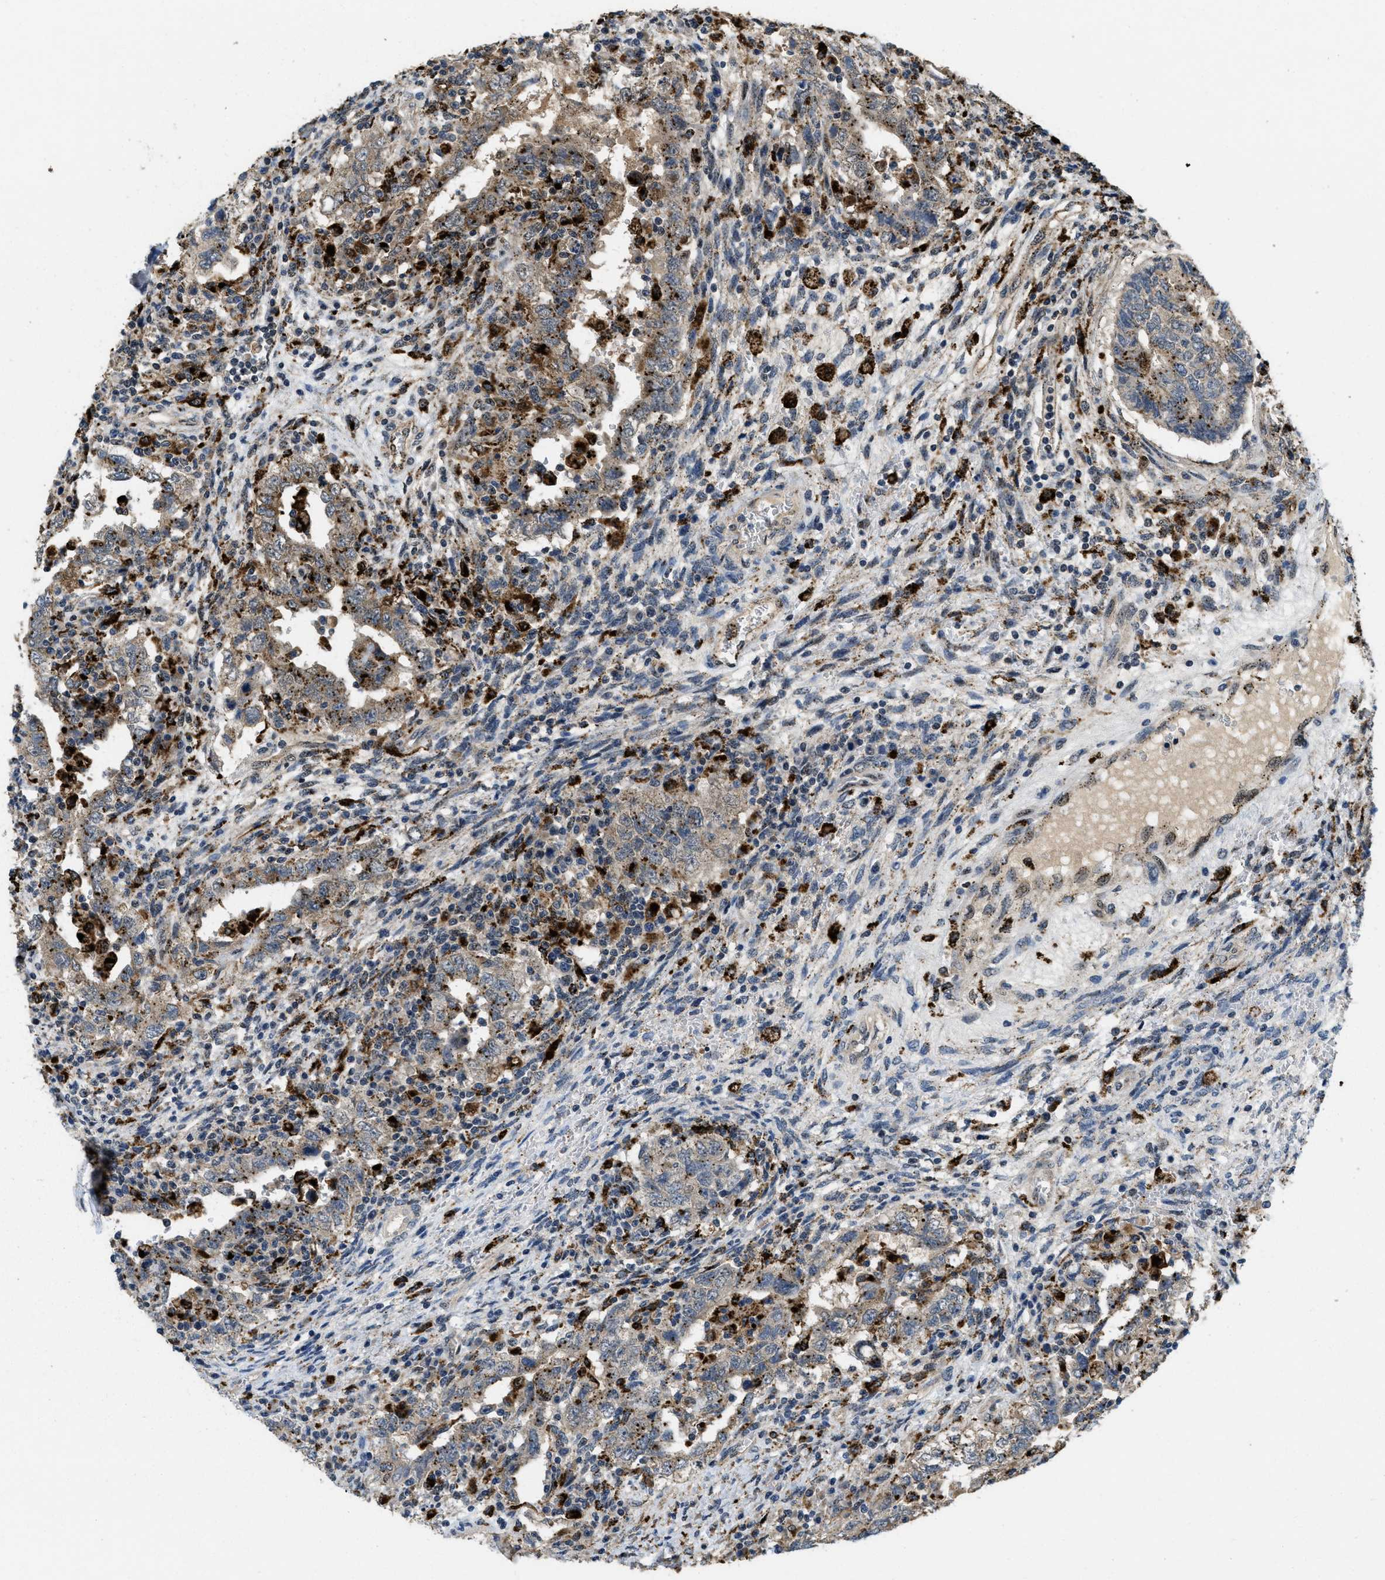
{"staining": {"intensity": "weak", "quantity": ">75%", "location": "cytoplasmic/membranous"}, "tissue": "testis cancer", "cell_type": "Tumor cells", "image_type": "cancer", "snomed": [{"axis": "morphology", "description": "Carcinoma, Embryonal, NOS"}, {"axis": "topography", "description": "Testis"}], "caption": "Immunohistochemistry (DAB (3,3'-diaminobenzidine)) staining of testis cancer displays weak cytoplasmic/membranous protein staining in approximately >75% of tumor cells.", "gene": "BMPR2", "patient": {"sex": "male", "age": 26}}